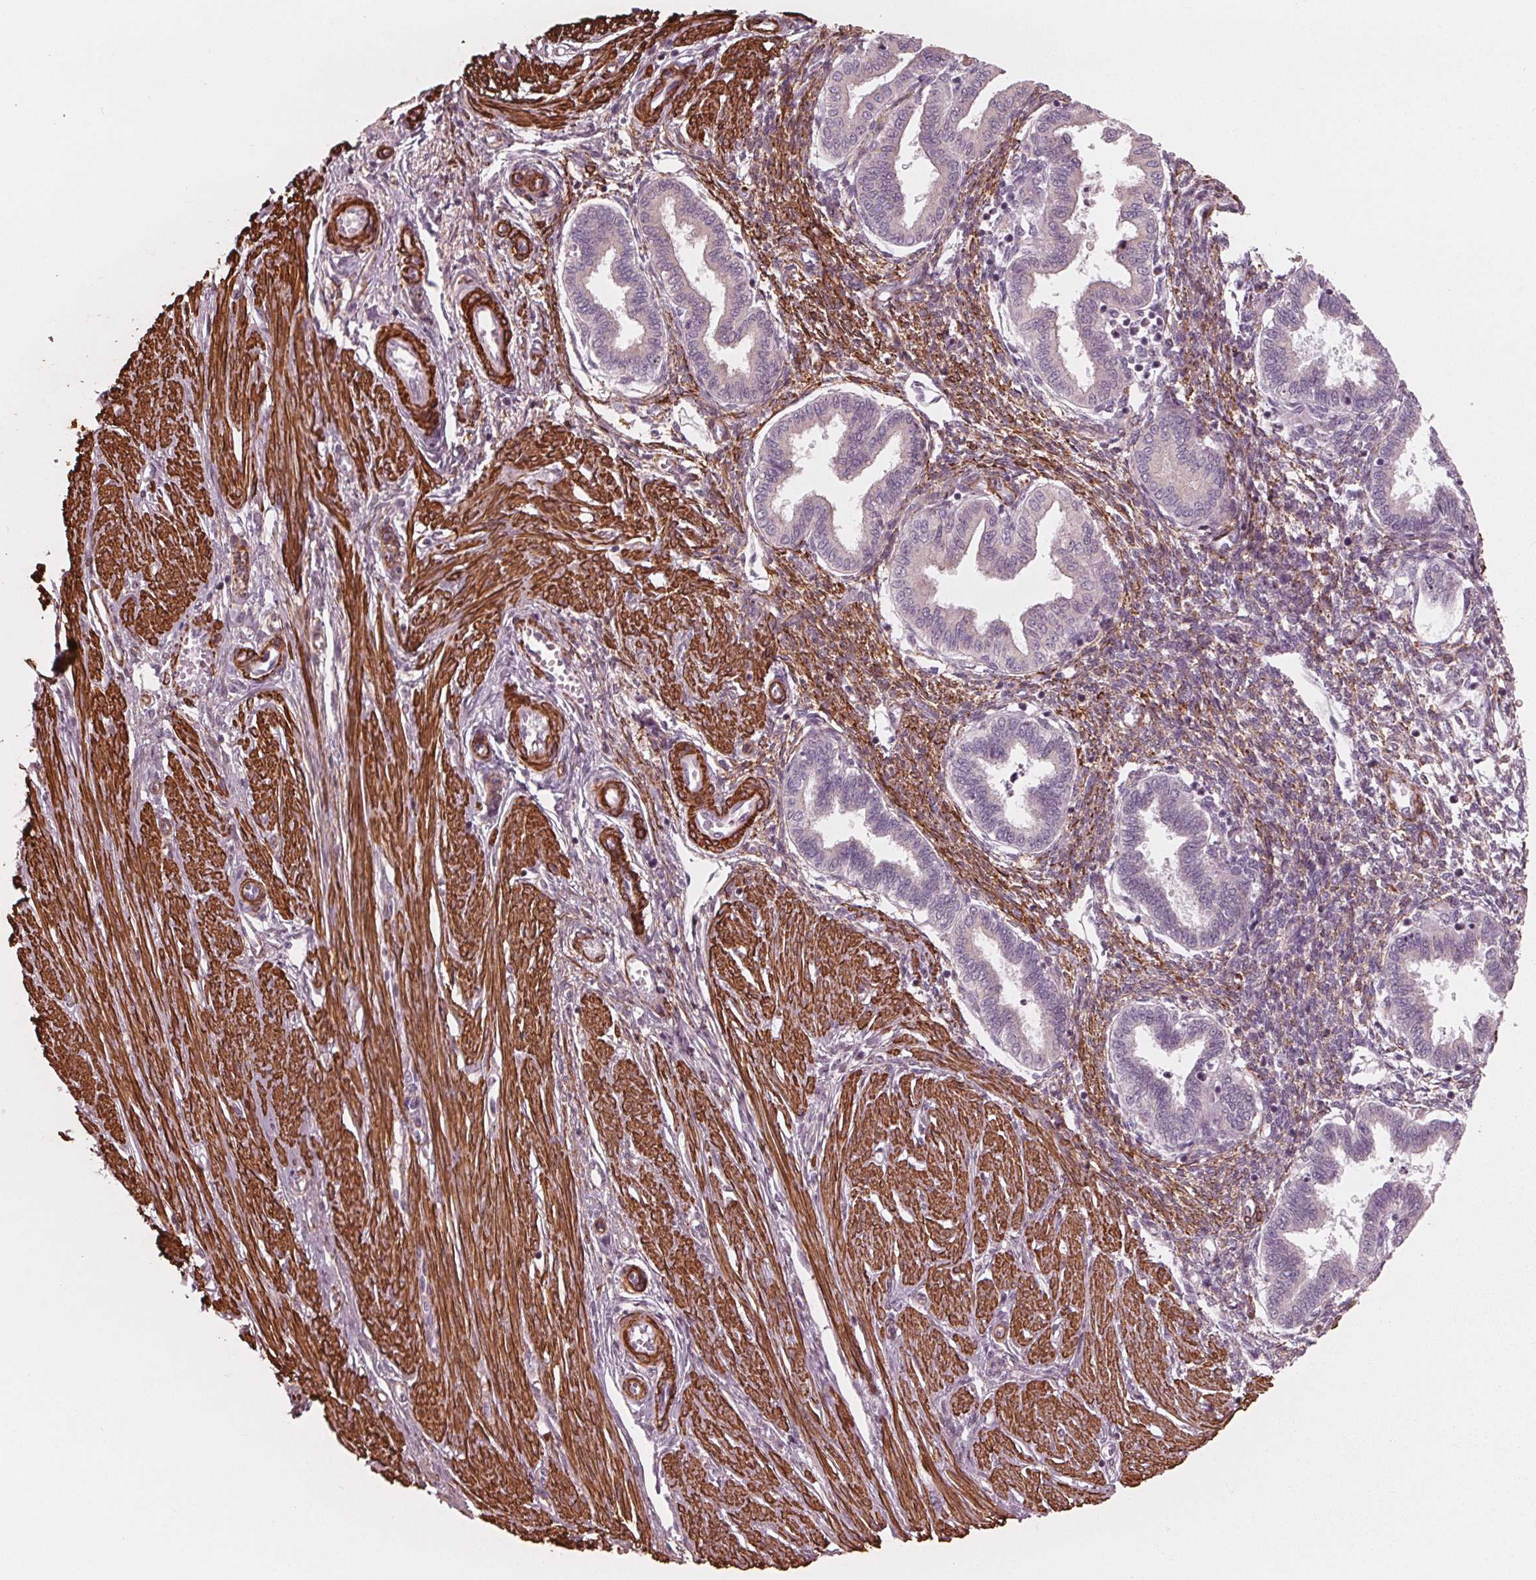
{"staining": {"intensity": "moderate", "quantity": "<25%", "location": "cytoplasmic/membranous"}, "tissue": "endometrium", "cell_type": "Cells in endometrial stroma", "image_type": "normal", "snomed": [{"axis": "morphology", "description": "Normal tissue, NOS"}, {"axis": "topography", "description": "Endometrium"}], "caption": "Brown immunohistochemical staining in unremarkable endometrium exhibits moderate cytoplasmic/membranous positivity in approximately <25% of cells in endometrial stroma.", "gene": "MIER3", "patient": {"sex": "female", "age": 33}}